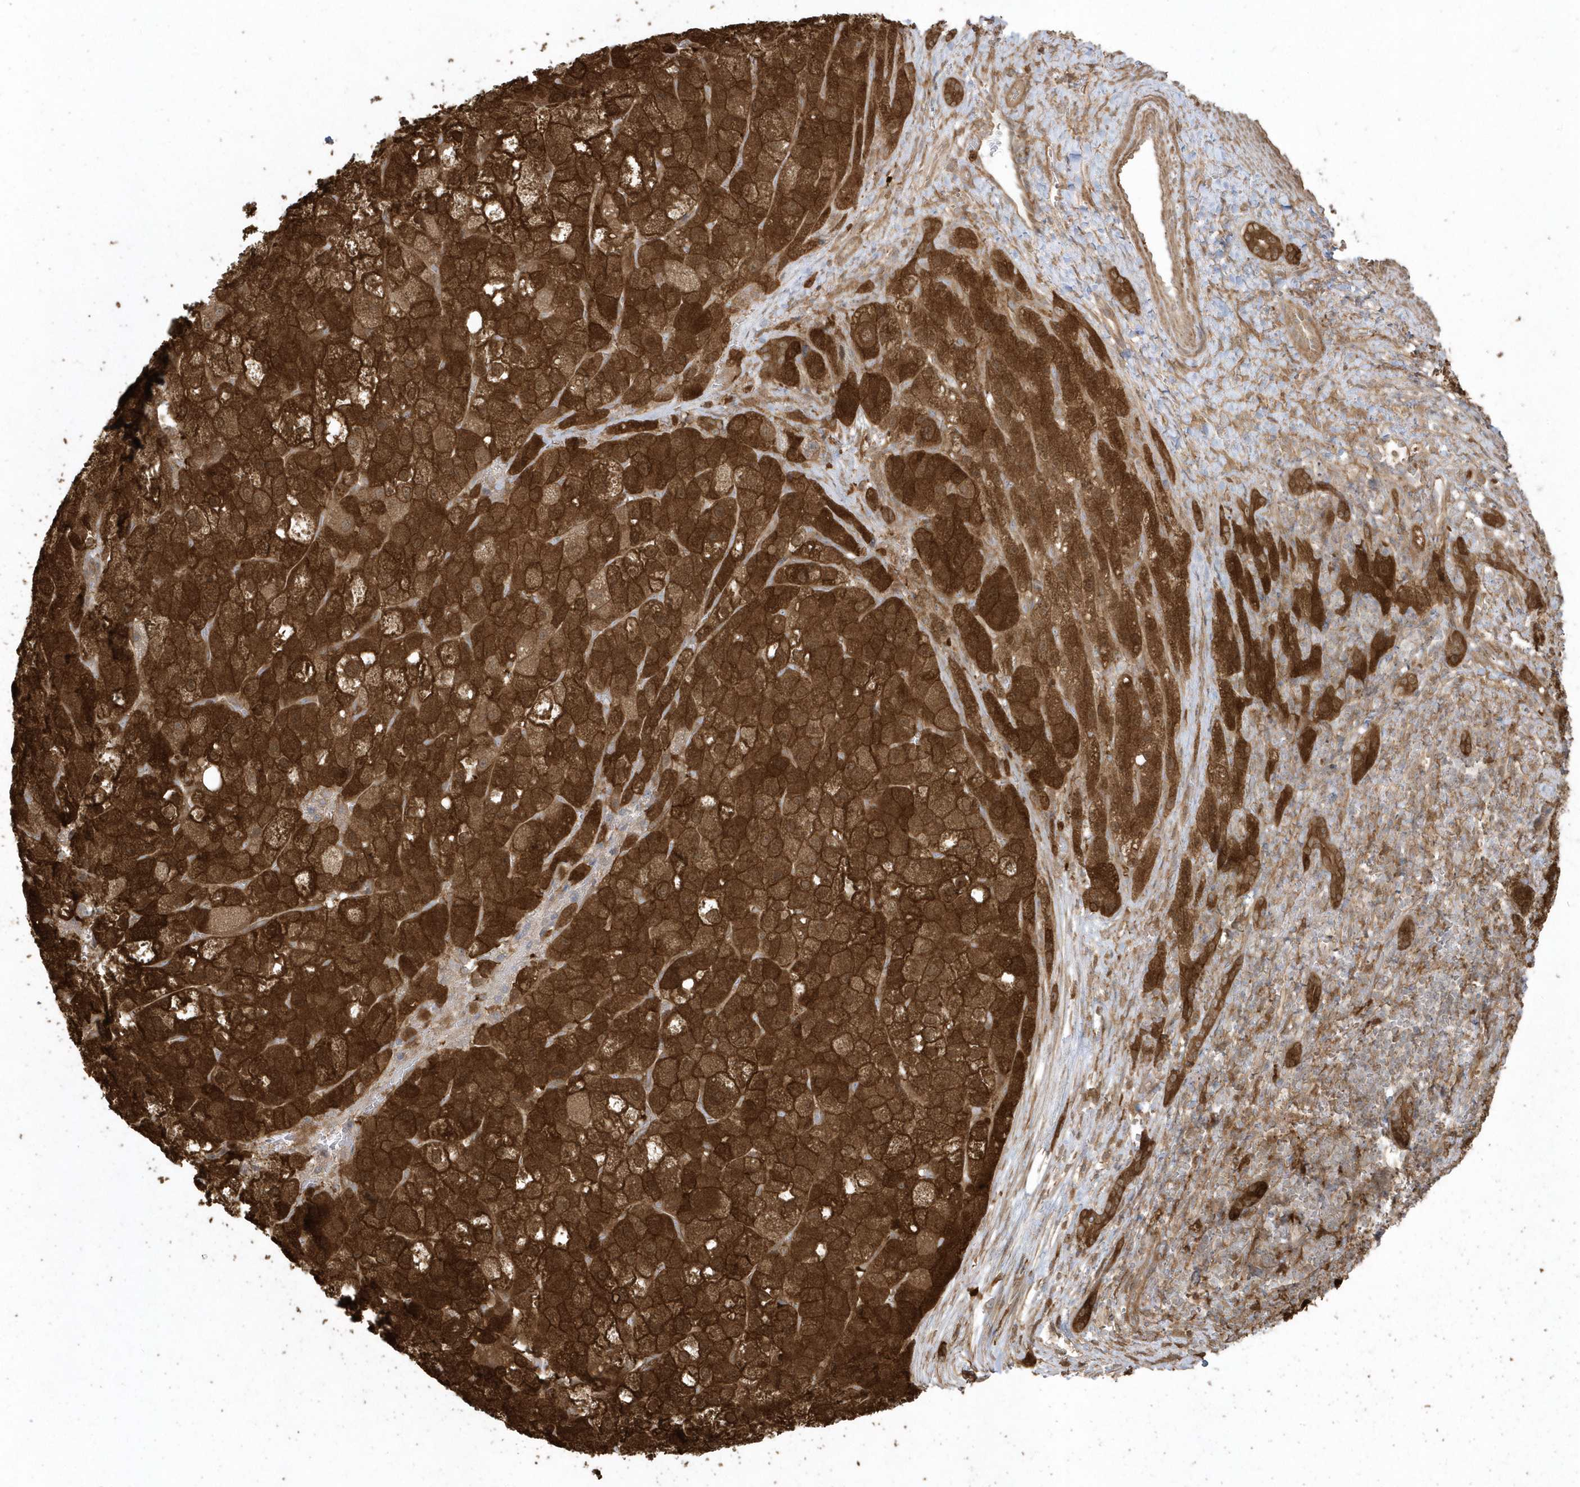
{"staining": {"intensity": "strong", "quantity": ">75%", "location": "cytoplasmic/membranous"}, "tissue": "liver cancer", "cell_type": "Tumor cells", "image_type": "cancer", "snomed": [{"axis": "morphology", "description": "Carcinoma, Hepatocellular, NOS"}, {"axis": "topography", "description": "Liver"}], "caption": "An immunohistochemistry micrograph of tumor tissue is shown. Protein staining in brown labels strong cytoplasmic/membranous positivity in liver hepatocellular carcinoma within tumor cells.", "gene": "HNMT", "patient": {"sex": "male", "age": 57}}